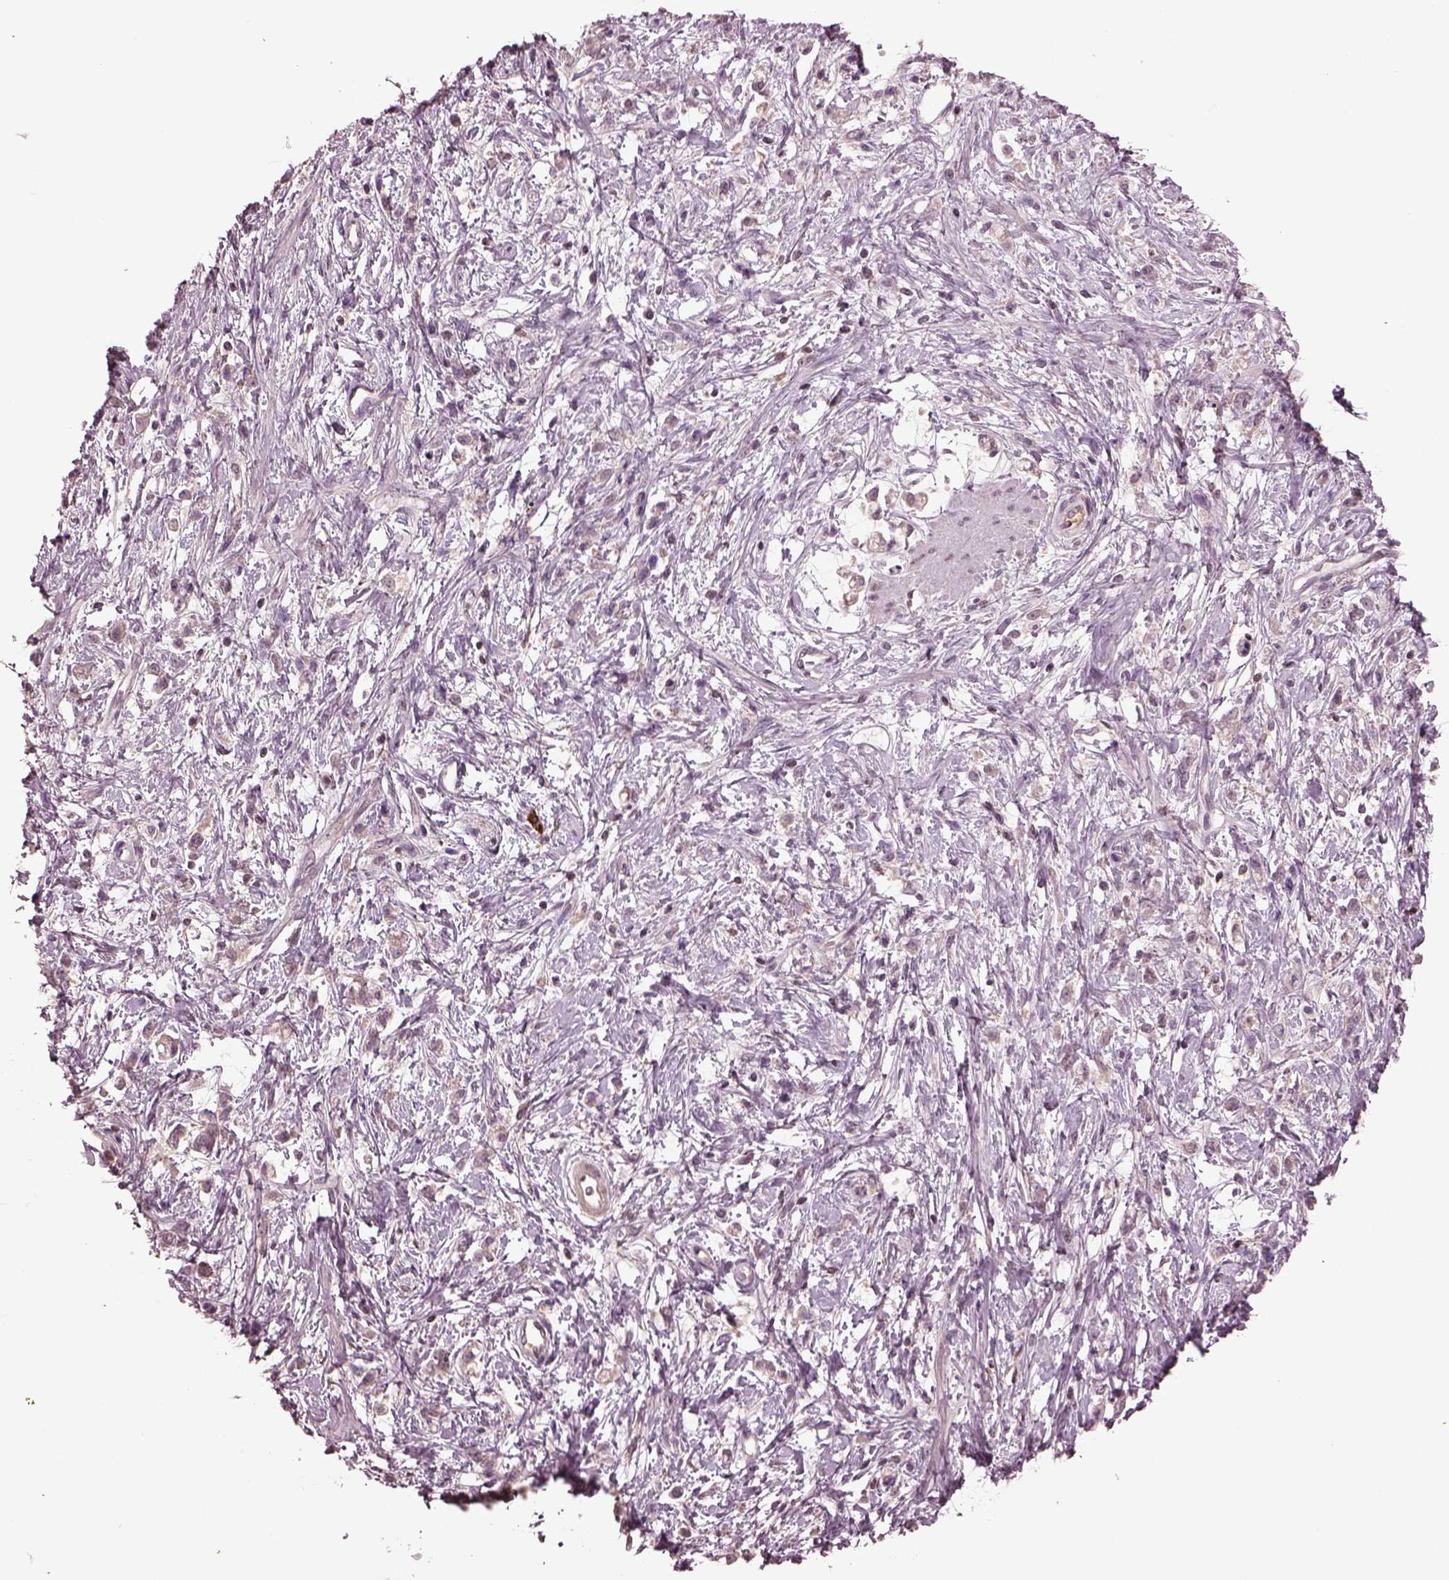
{"staining": {"intensity": "negative", "quantity": "none", "location": "none"}, "tissue": "stomach cancer", "cell_type": "Tumor cells", "image_type": "cancer", "snomed": [{"axis": "morphology", "description": "Adenocarcinoma, NOS"}, {"axis": "topography", "description": "Stomach"}], "caption": "This is an immunohistochemistry micrograph of human stomach adenocarcinoma. There is no staining in tumor cells.", "gene": "PTX4", "patient": {"sex": "female", "age": 60}}